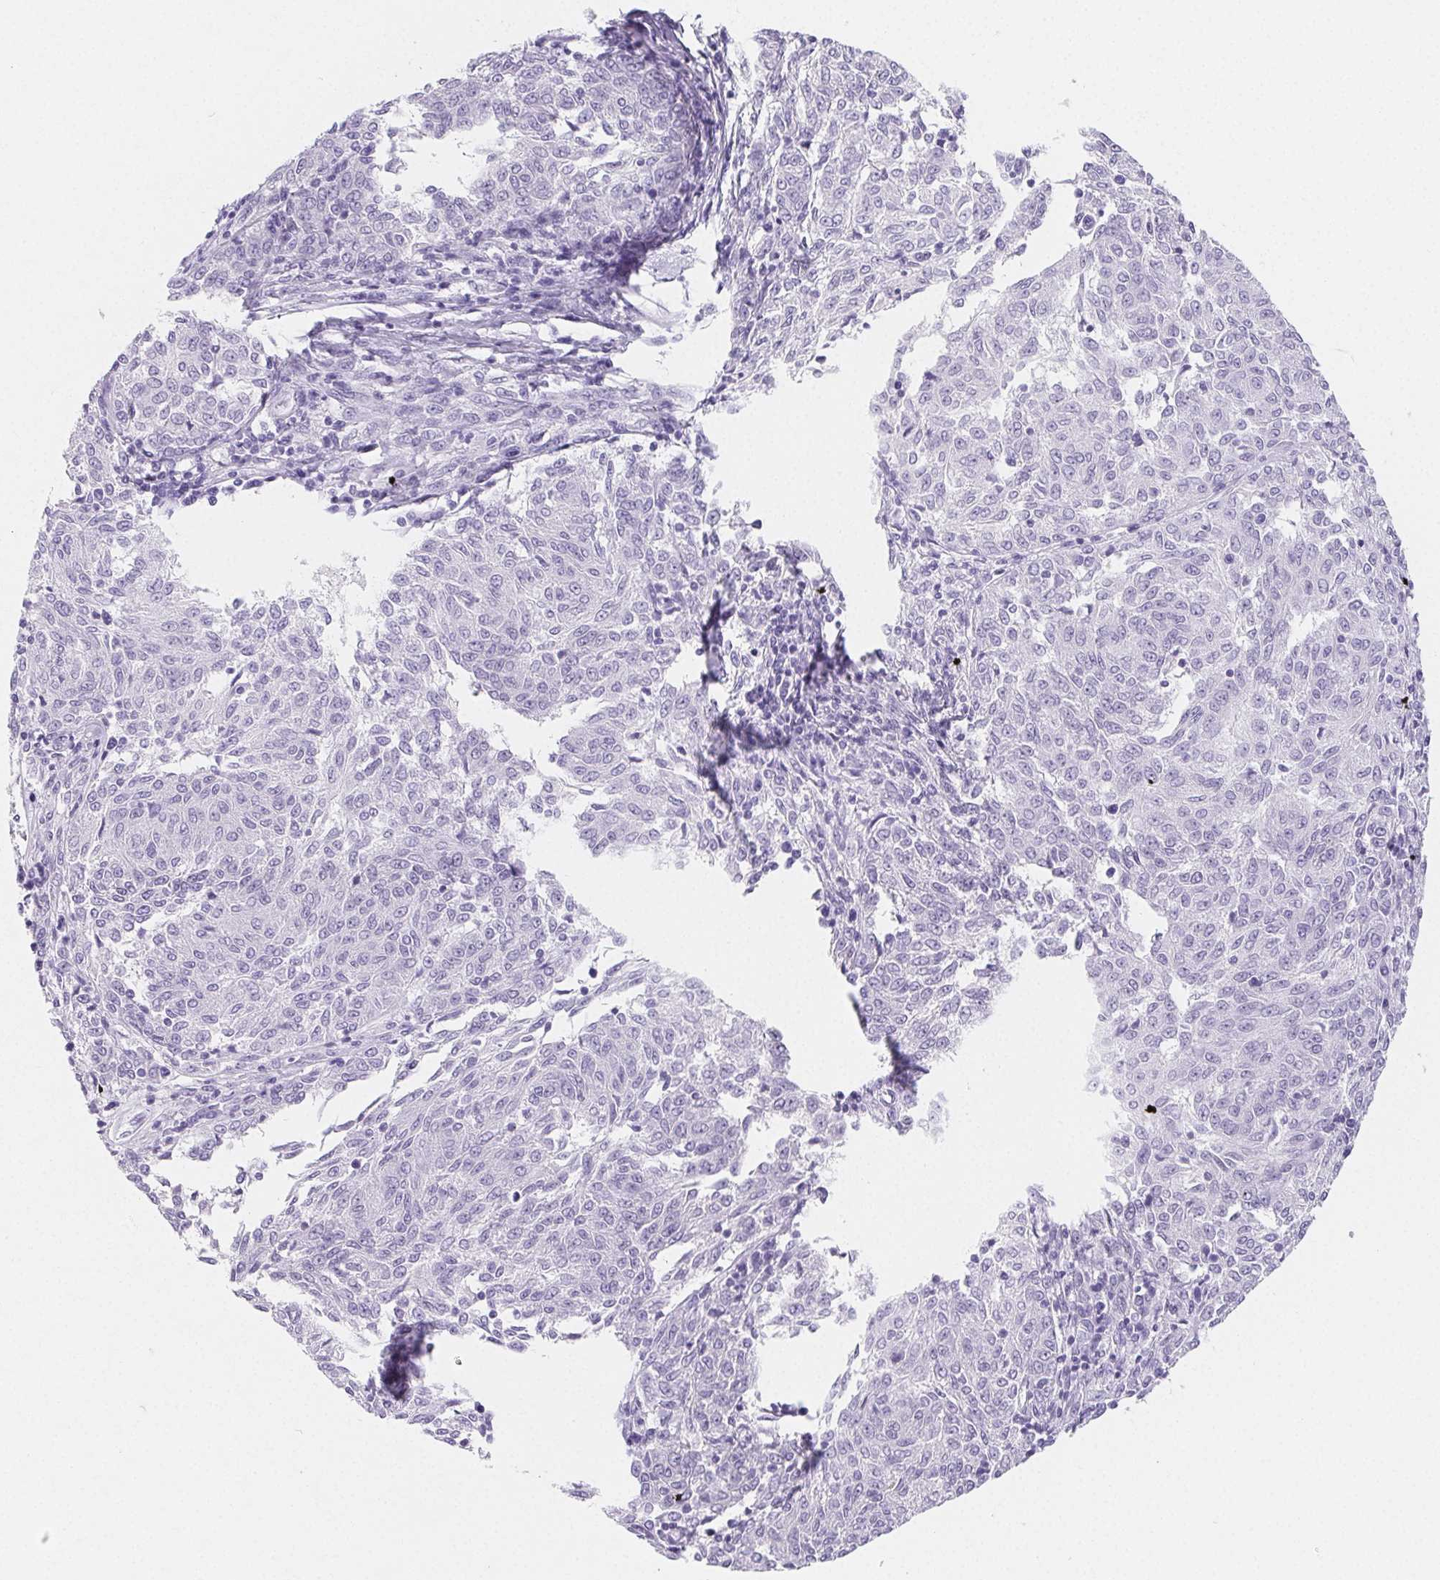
{"staining": {"intensity": "negative", "quantity": "none", "location": "none"}, "tissue": "melanoma", "cell_type": "Tumor cells", "image_type": "cancer", "snomed": [{"axis": "morphology", "description": "Malignant melanoma, NOS"}, {"axis": "topography", "description": "Skin"}], "caption": "This histopathology image is of melanoma stained with immunohistochemistry (IHC) to label a protein in brown with the nuclei are counter-stained blue. There is no staining in tumor cells.", "gene": "ZBBX", "patient": {"sex": "female", "age": 72}}